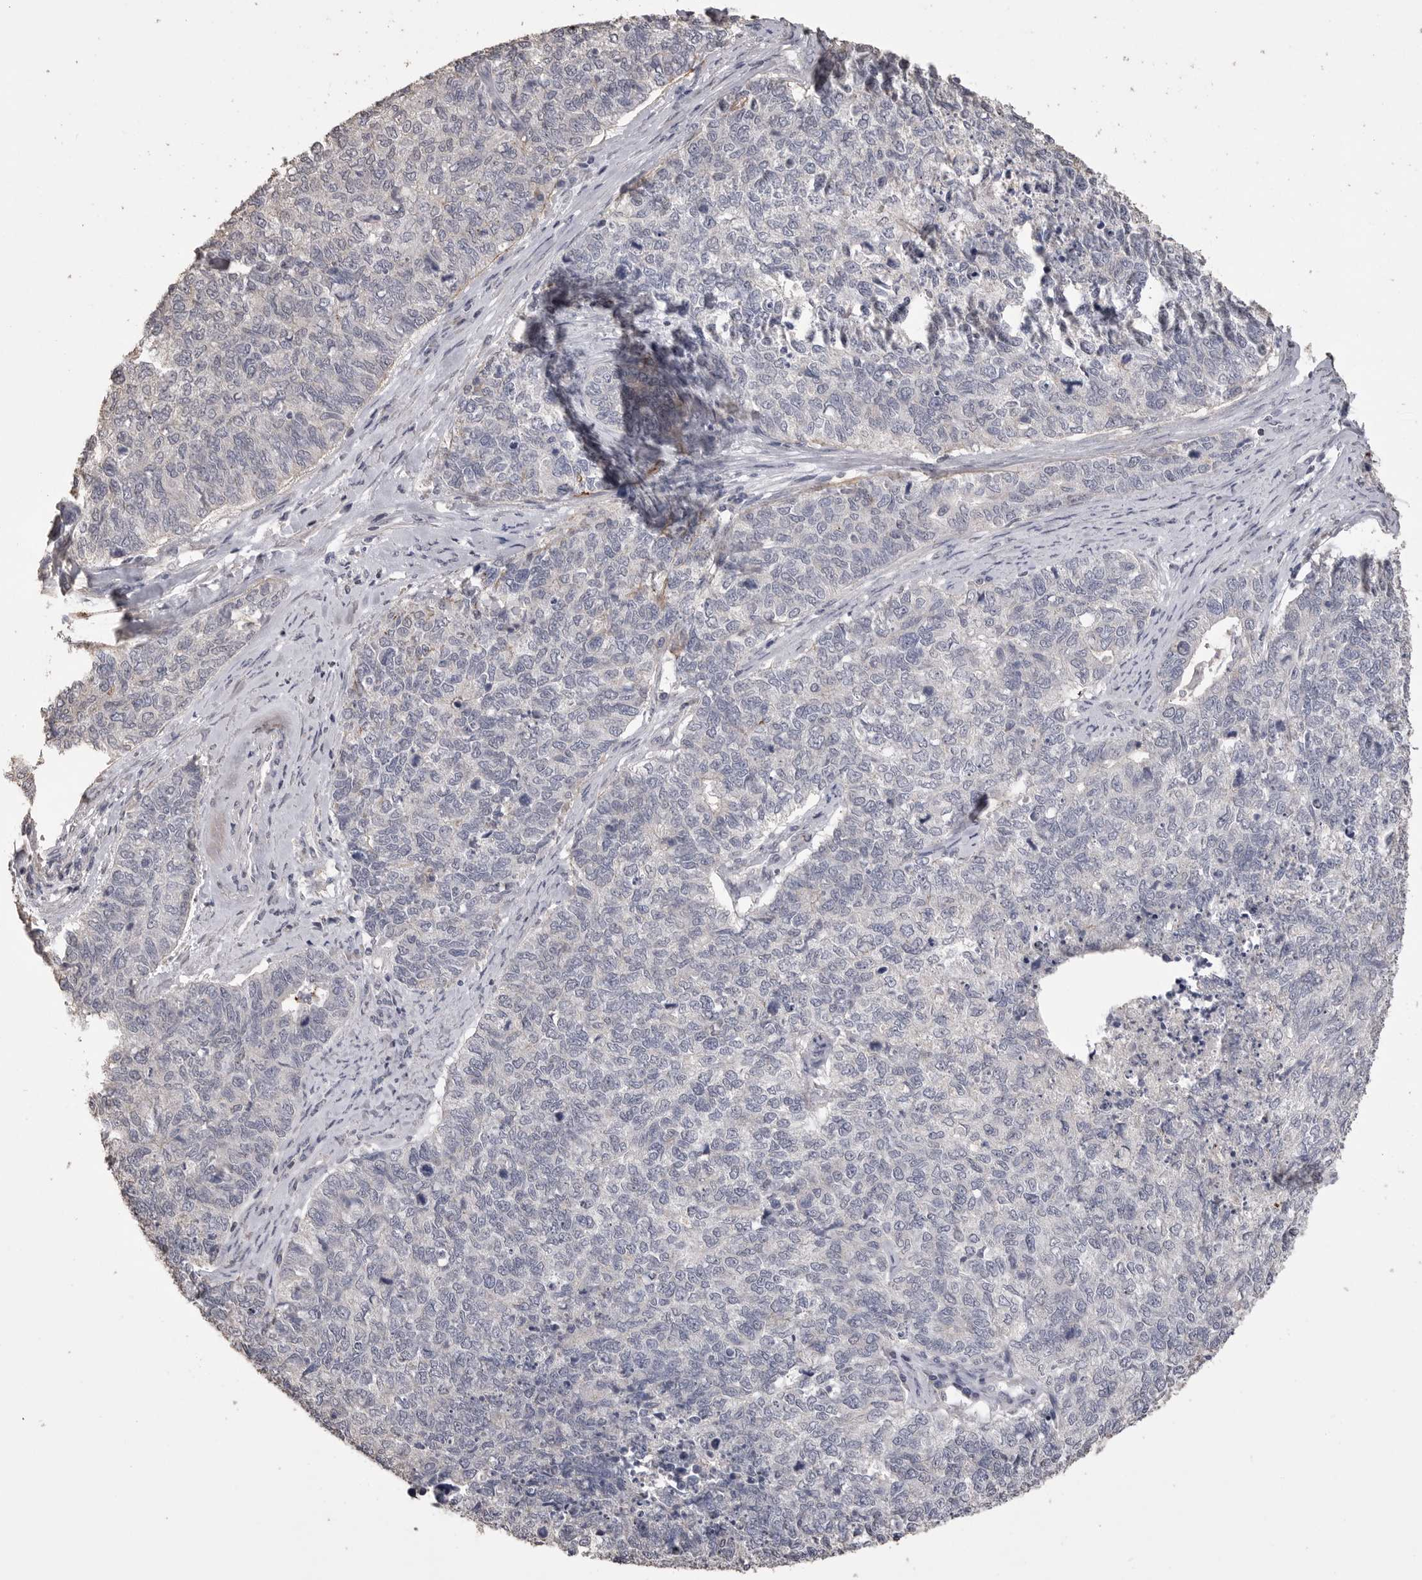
{"staining": {"intensity": "negative", "quantity": "none", "location": "none"}, "tissue": "cervical cancer", "cell_type": "Tumor cells", "image_type": "cancer", "snomed": [{"axis": "morphology", "description": "Squamous cell carcinoma, NOS"}, {"axis": "topography", "description": "Cervix"}], "caption": "Tumor cells are negative for protein expression in human cervical cancer.", "gene": "MMP7", "patient": {"sex": "female", "age": 63}}